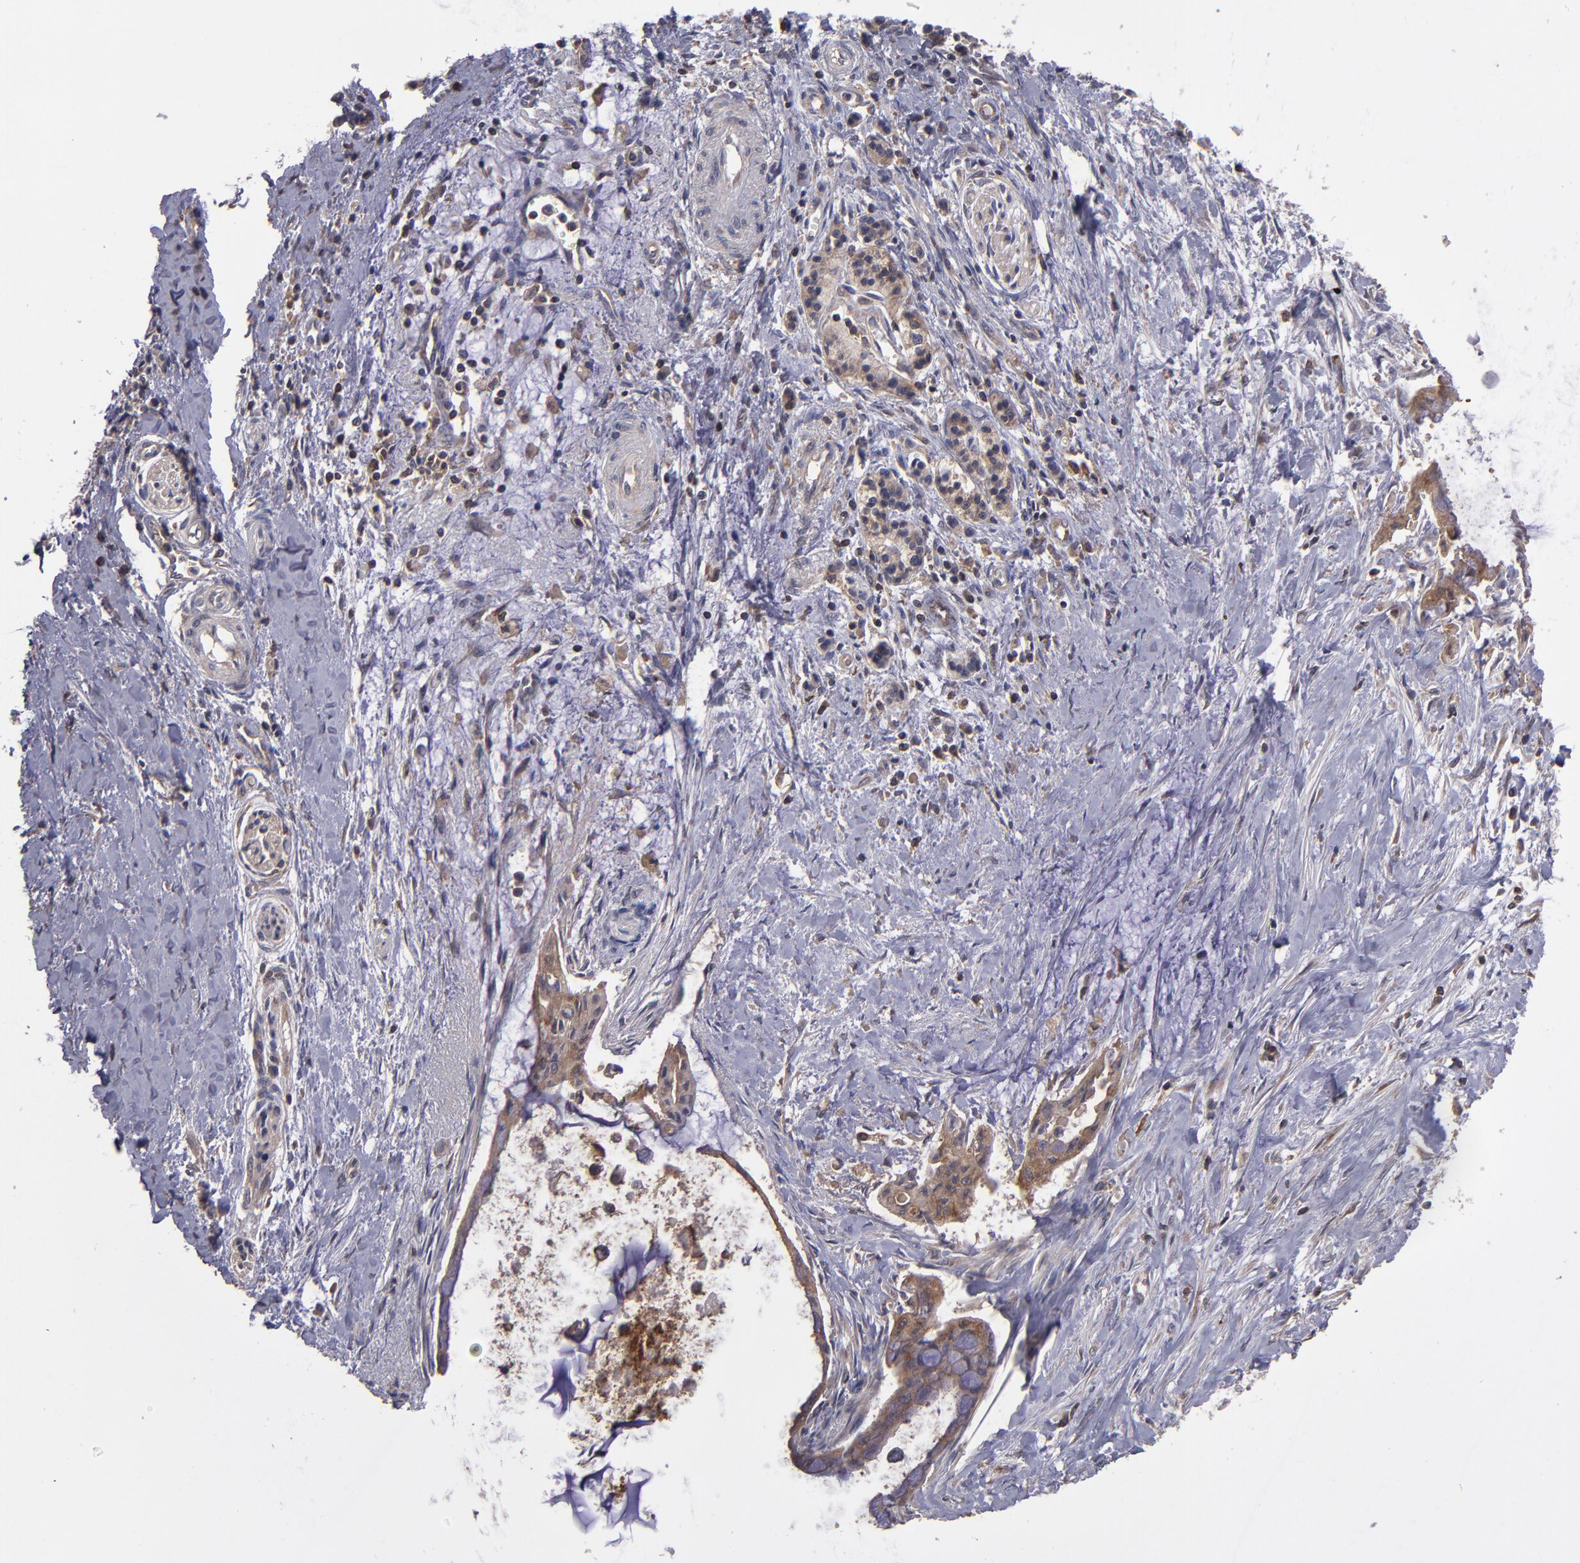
{"staining": {"intensity": "moderate", "quantity": ">75%", "location": "cytoplasmic/membranous"}, "tissue": "pancreatic cancer", "cell_type": "Tumor cells", "image_type": "cancer", "snomed": [{"axis": "morphology", "description": "Adenocarcinoma, NOS"}, {"axis": "topography", "description": "Pancreas"}], "caption": "Protein expression by immunohistochemistry displays moderate cytoplasmic/membranous staining in about >75% of tumor cells in pancreatic cancer (adenocarcinoma).", "gene": "NF2", "patient": {"sex": "male", "age": 59}}